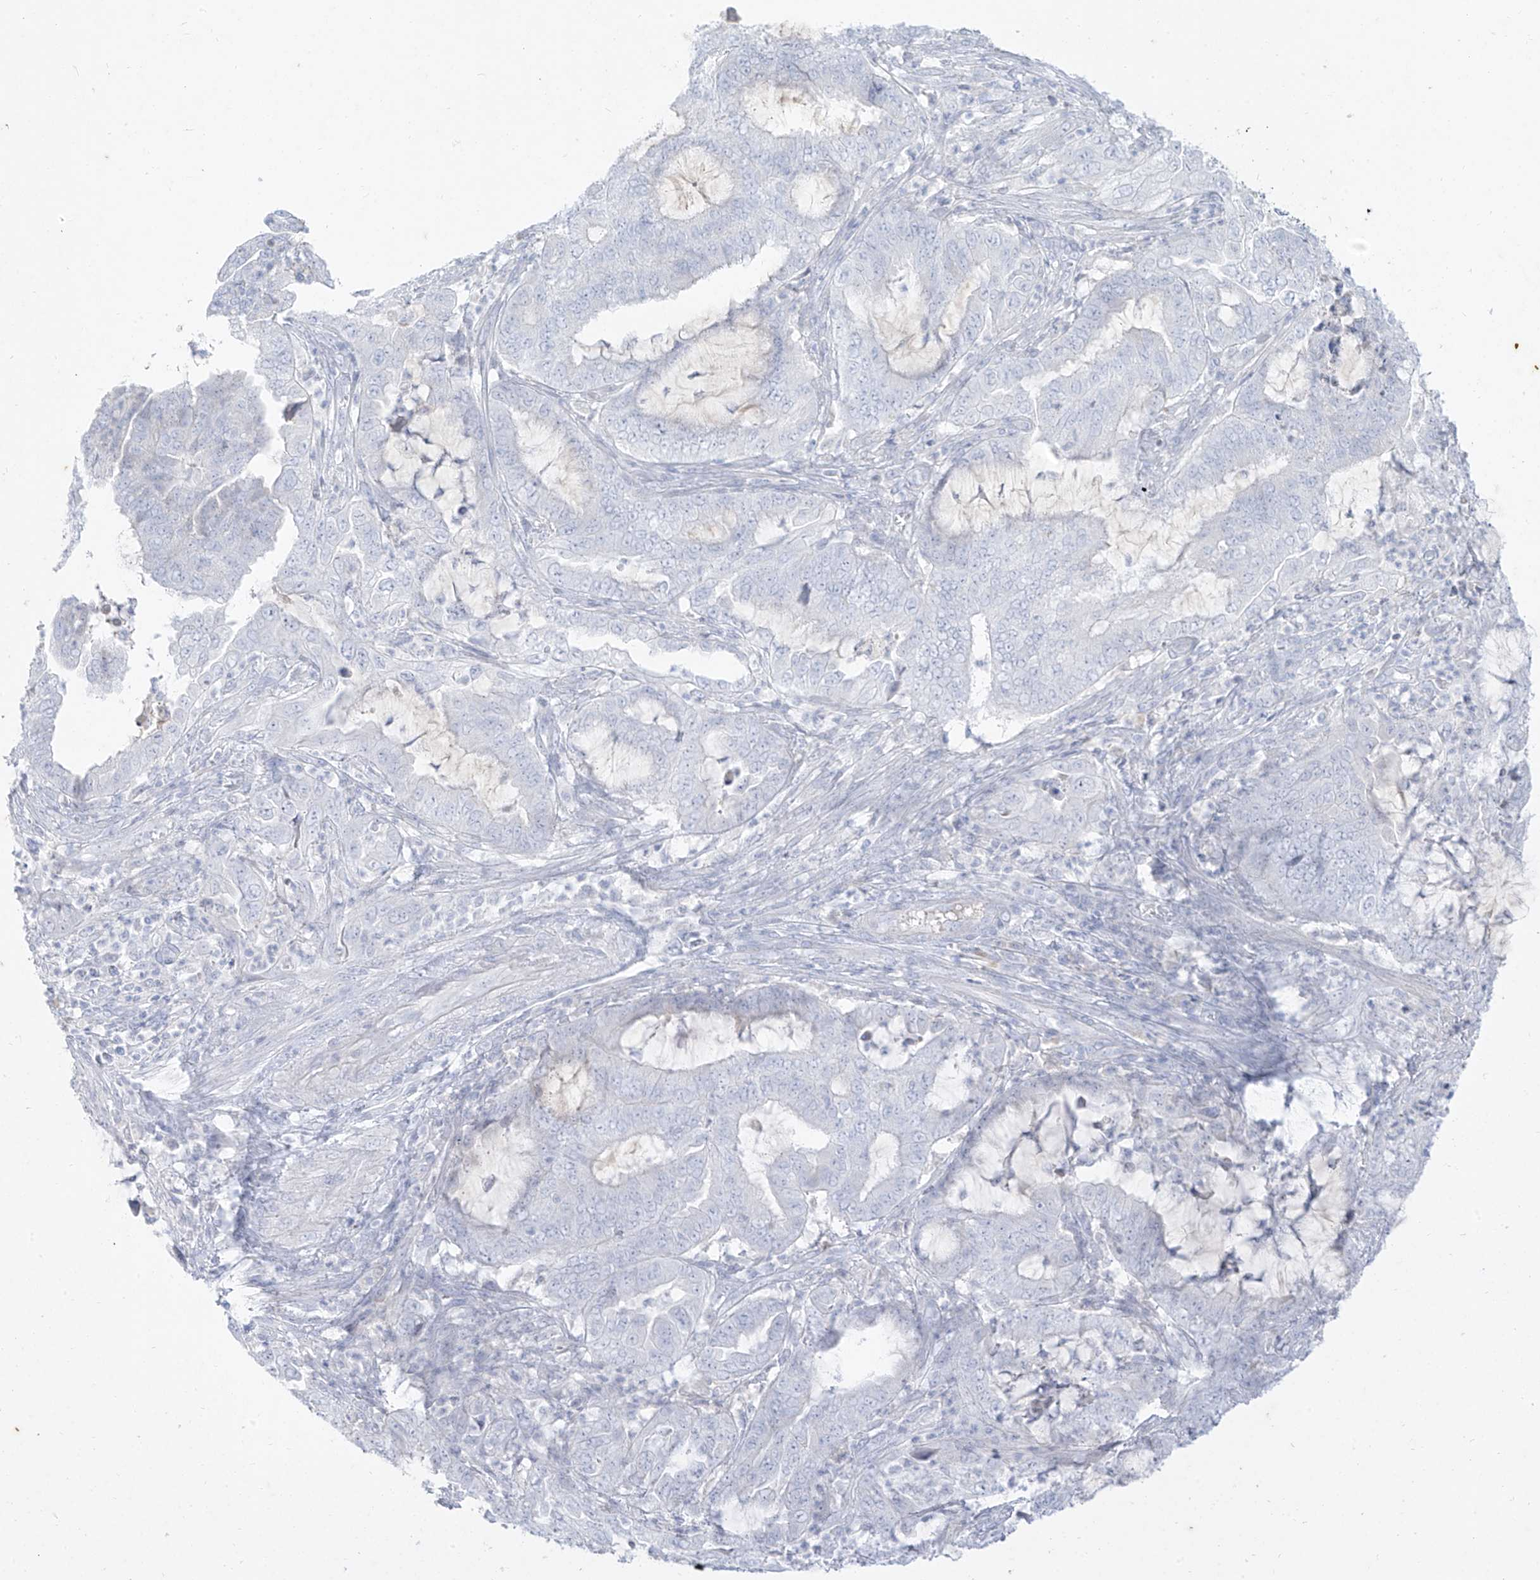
{"staining": {"intensity": "negative", "quantity": "none", "location": "none"}, "tissue": "endometrial cancer", "cell_type": "Tumor cells", "image_type": "cancer", "snomed": [{"axis": "morphology", "description": "Adenocarcinoma, NOS"}, {"axis": "topography", "description": "Endometrium"}], "caption": "Tumor cells are negative for protein expression in human adenocarcinoma (endometrial).", "gene": "TGM4", "patient": {"sex": "female", "age": 51}}